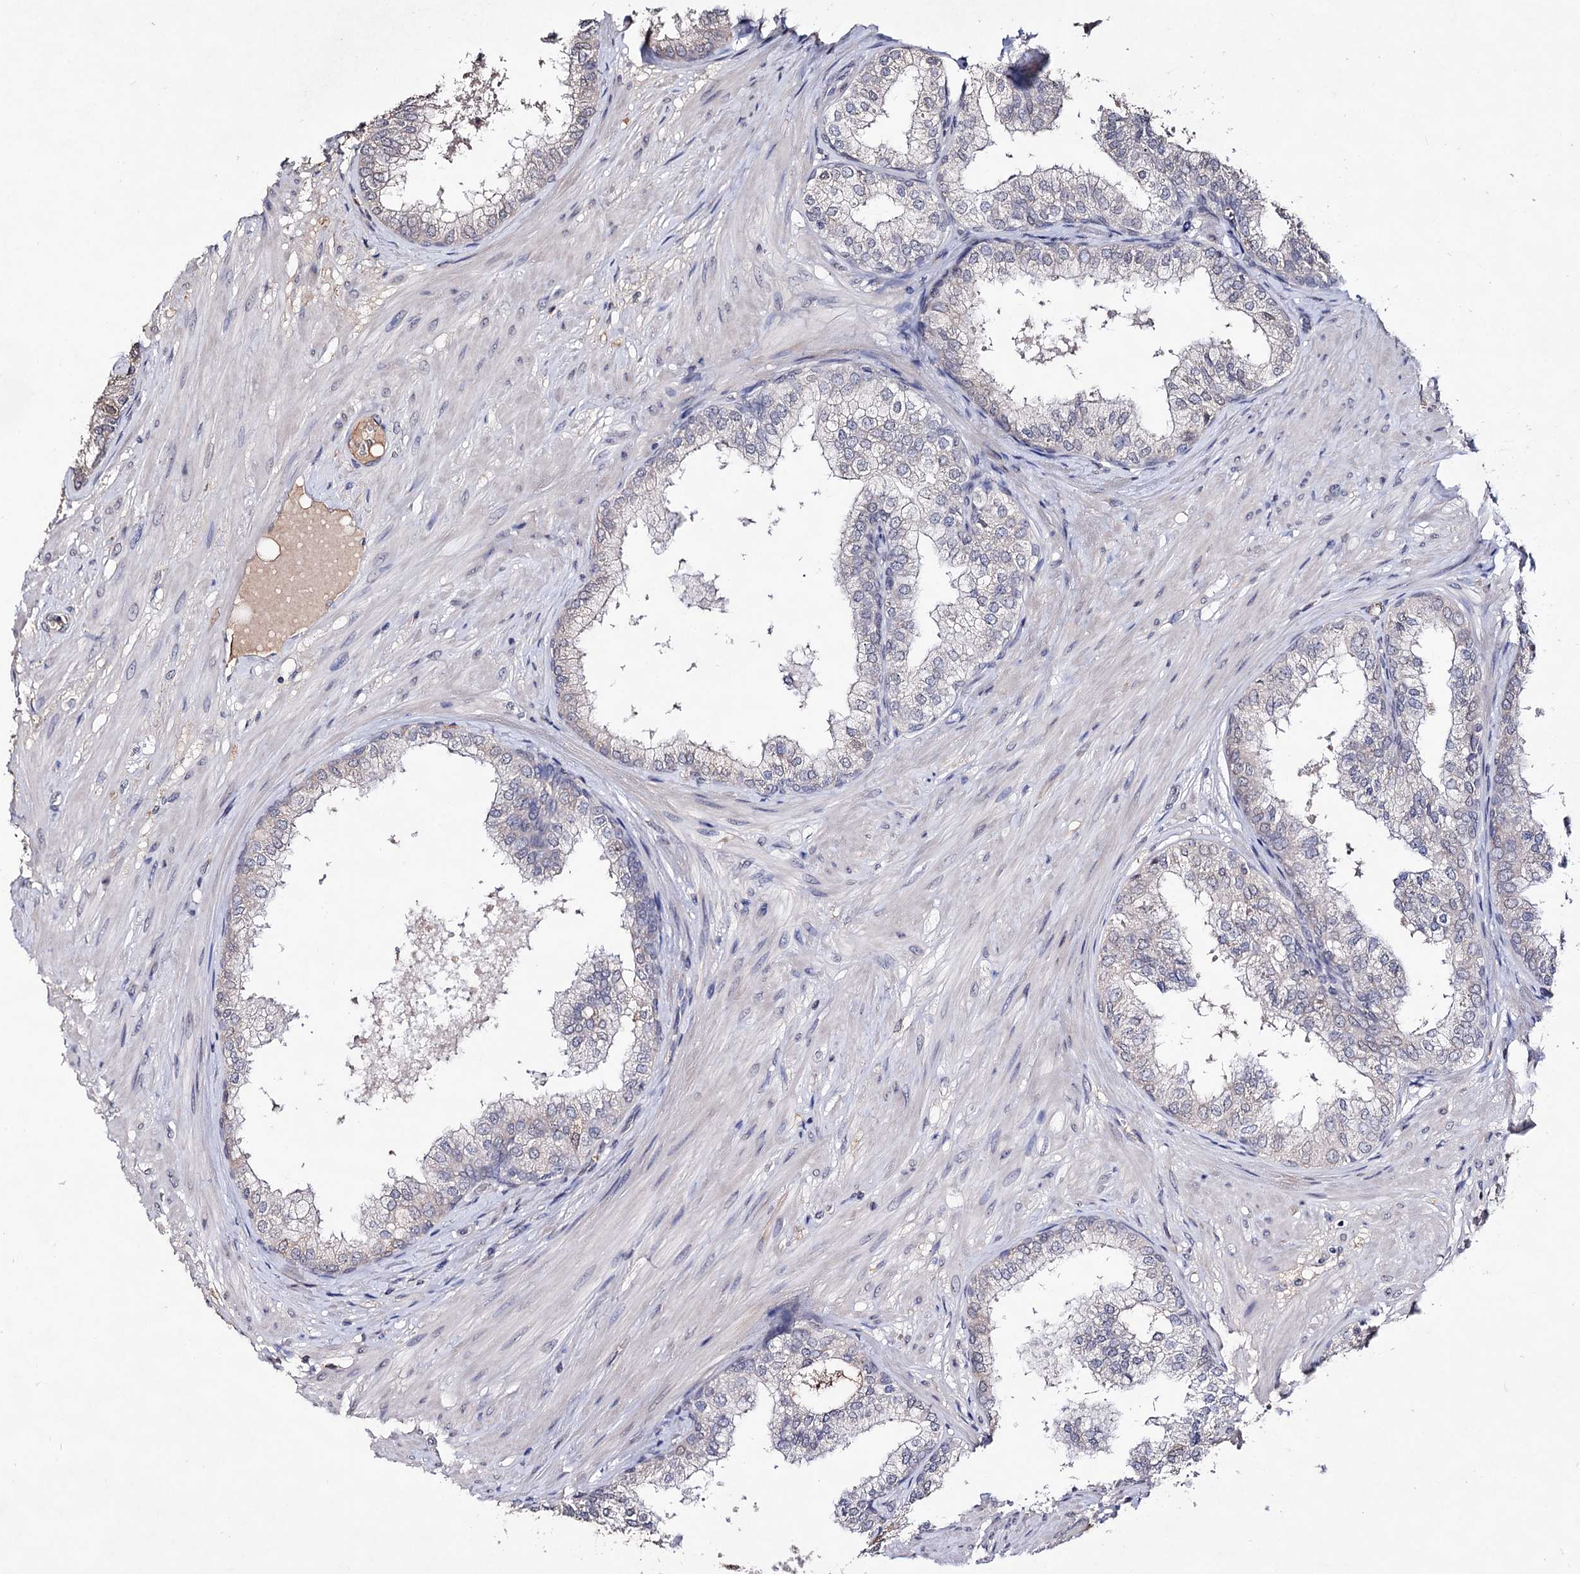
{"staining": {"intensity": "weak", "quantity": "<25%", "location": "cytoplasmic/membranous"}, "tissue": "prostate", "cell_type": "Glandular cells", "image_type": "normal", "snomed": [{"axis": "morphology", "description": "Normal tissue, NOS"}, {"axis": "topography", "description": "Prostate"}], "caption": "Immunohistochemistry (IHC) photomicrograph of benign human prostate stained for a protein (brown), which exhibits no expression in glandular cells.", "gene": "PLIN1", "patient": {"sex": "male", "age": 60}}